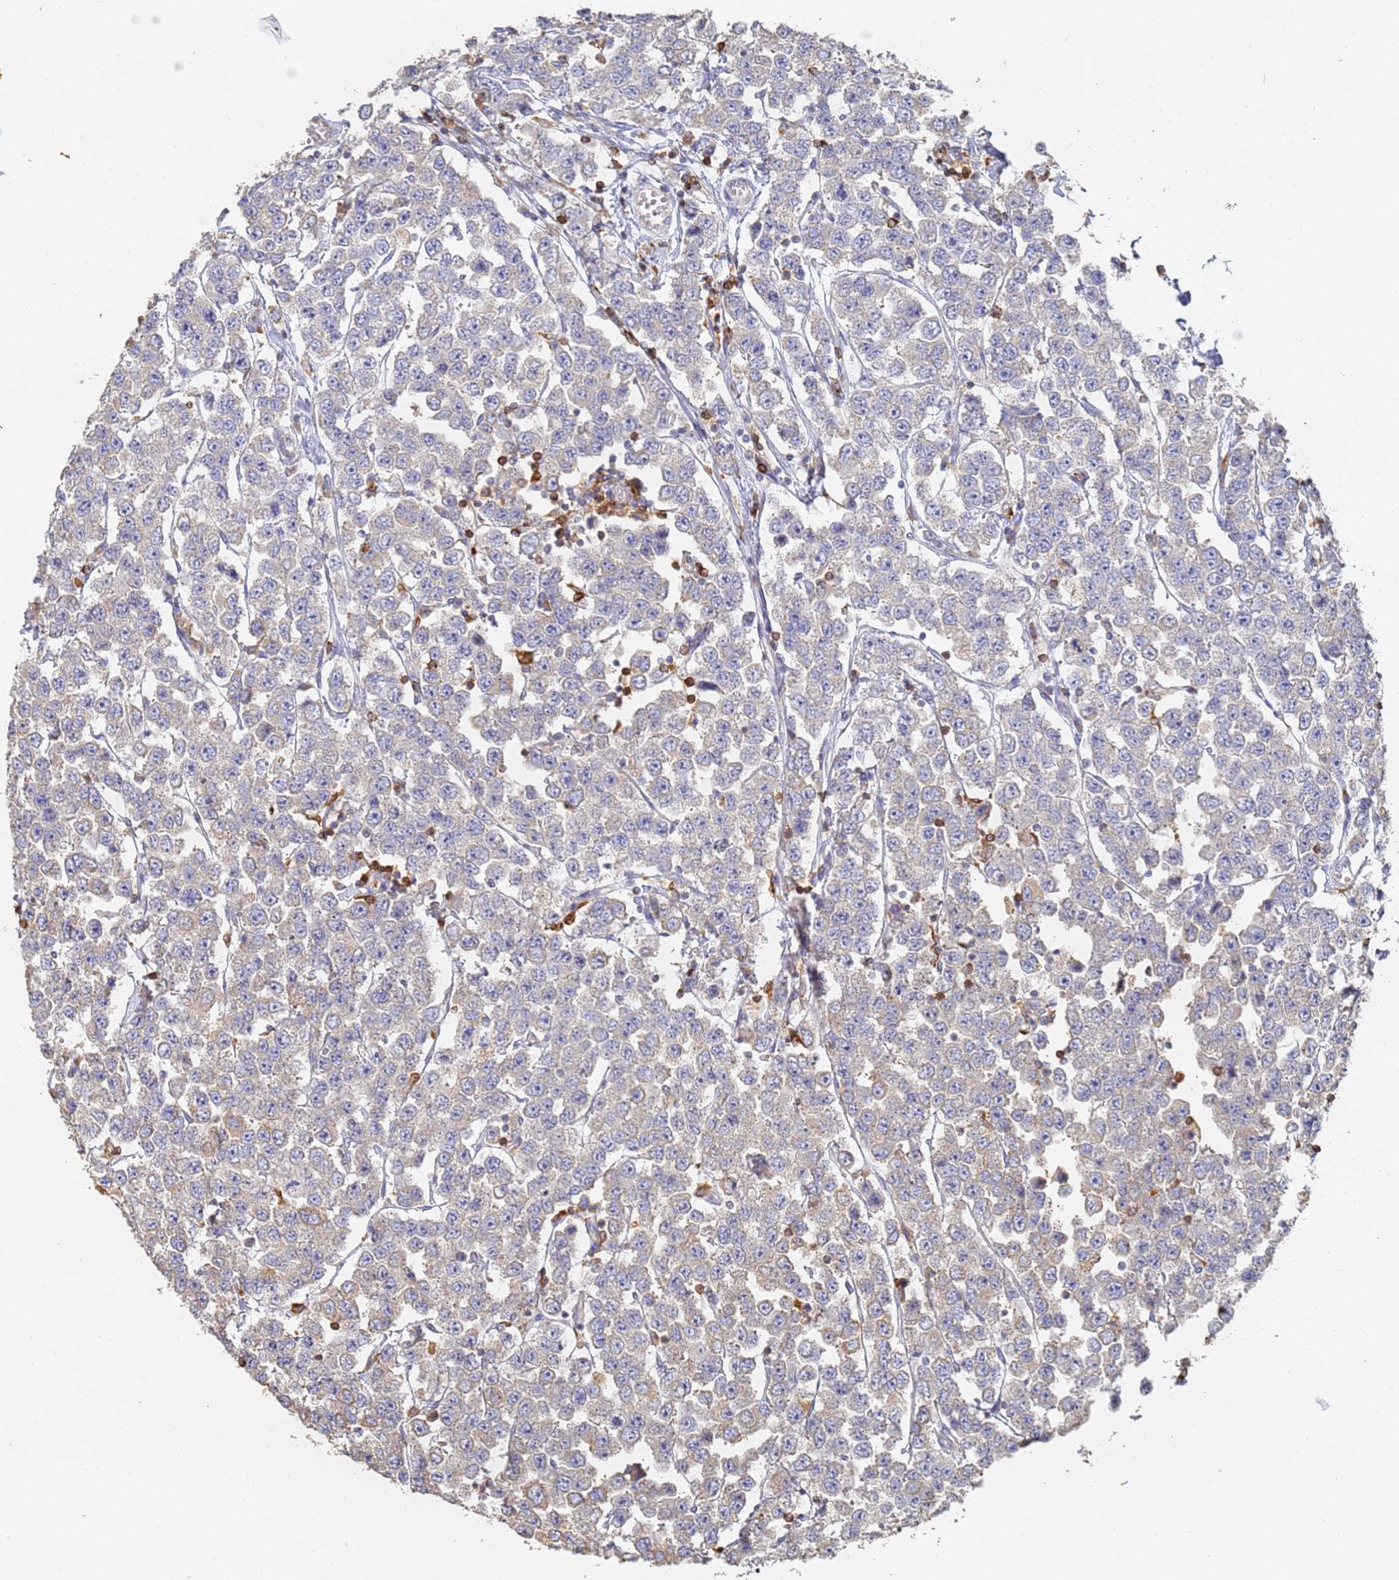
{"staining": {"intensity": "negative", "quantity": "none", "location": "none"}, "tissue": "testis cancer", "cell_type": "Tumor cells", "image_type": "cancer", "snomed": [{"axis": "morphology", "description": "Seminoma, NOS"}, {"axis": "topography", "description": "Testis"}], "caption": "DAB (3,3'-diaminobenzidine) immunohistochemical staining of testis seminoma displays no significant positivity in tumor cells.", "gene": "BIN2", "patient": {"sex": "male", "age": 28}}